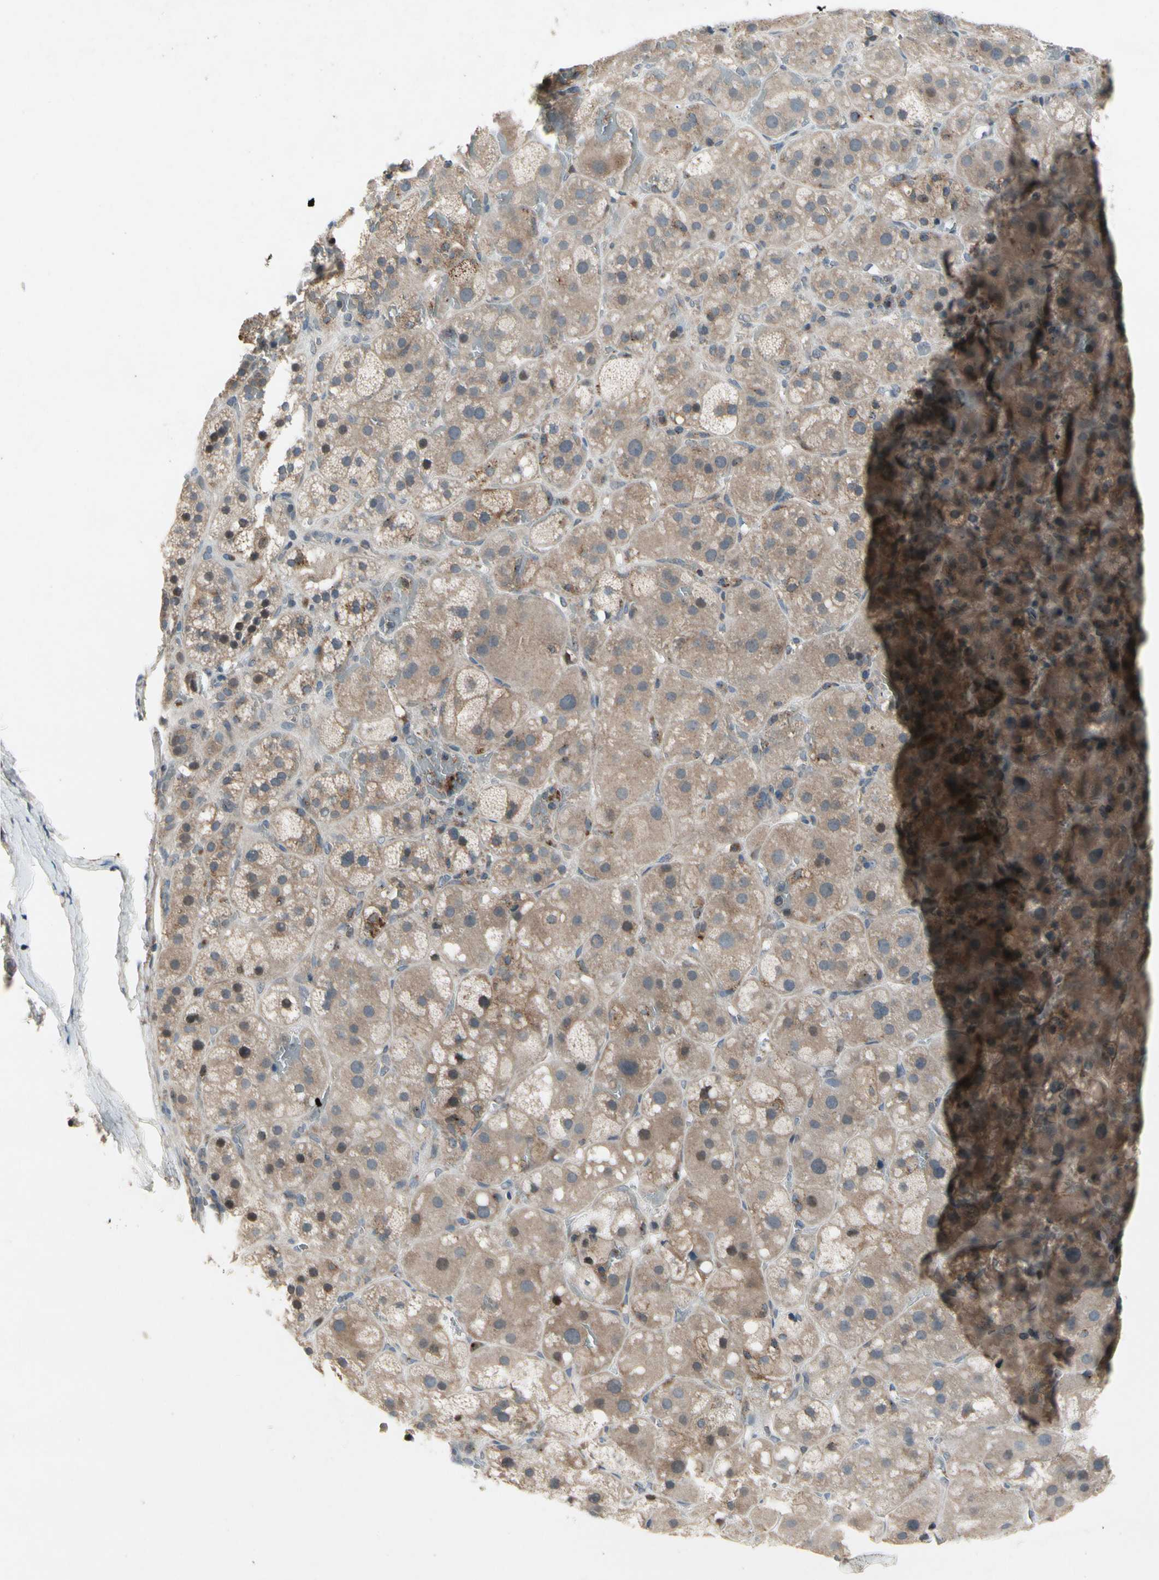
{"staining": {"intensity": "weak", "quantity": "25%-75%", "location": "cytoplasmic/membranous,nuclear"}, "tissue": "adrenal gland", "cell_type": "Glandular cells", "image_type": "normal", "snomed": [{"axis": "morphology", "description": "Normal tissue, NOS"}, {"axis": "topography", "description": "Adrenal gland"}], "caption": "Immunohistochemical staining of benign adrenal gland exhibits weak cytoplasmic/membranous,nuclear protein expression in approximately 25%-75% of glandular cells. (DAB (3,3'-diaminobenzidine) = brown stain, brightfield microscopy at high magnification).", "gene": "NMI", "patient": {"sex": "female", "age": 47}}